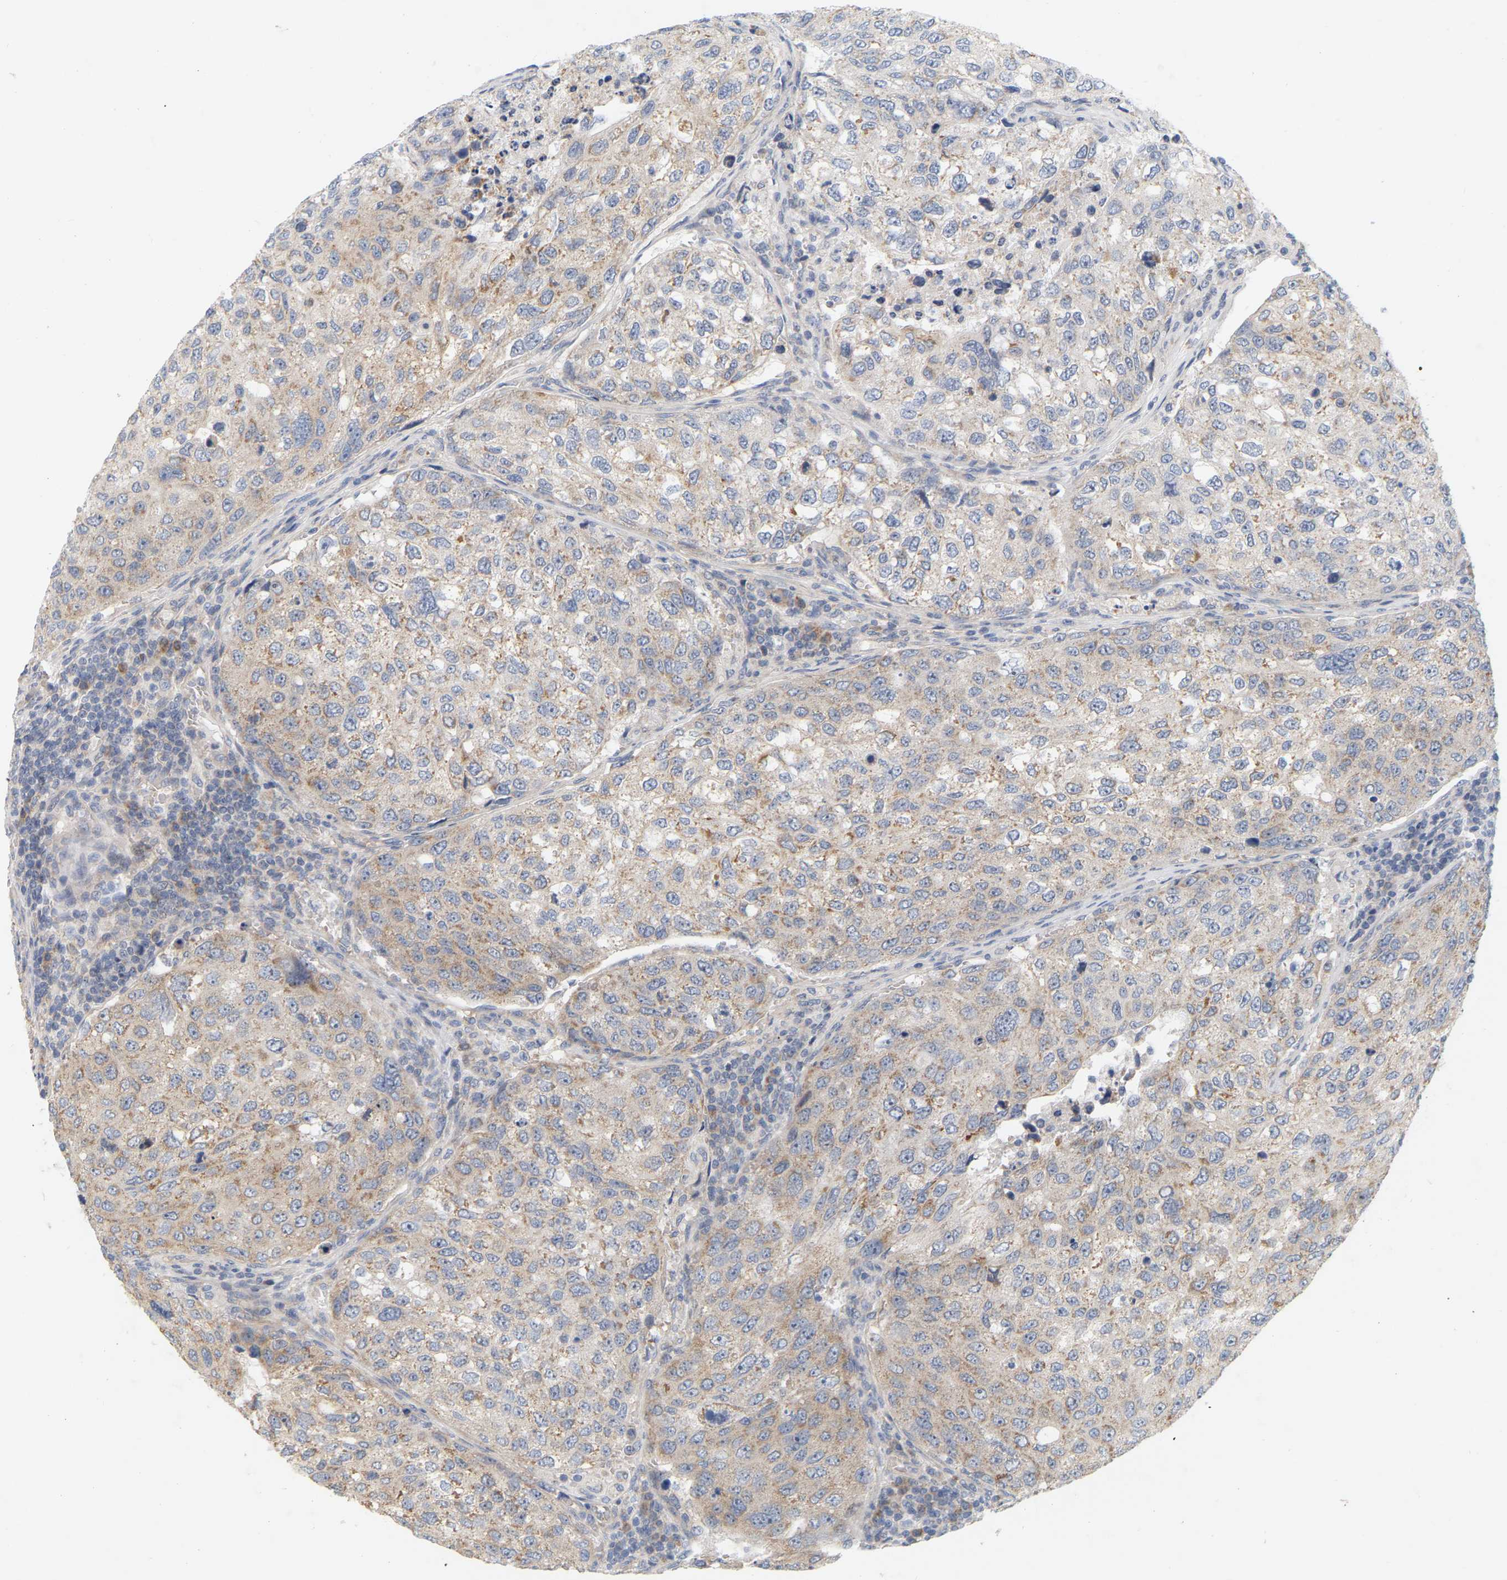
{"staining": {"intensity": "moderate", "quantity": "25%-75%", "location": "cytoplasmic/membranous"}, "tissue": "urothelial cancer", "cell_type": "Tumor cells", "image_type": "cancer", "snomed": [{"axis": "morphology", "description": "Urothelial carcinoma, High grade"}, {"axis": "topography", "description": "Lymph node"}, {"axis": "topography", "description": "Urinary bladder"}], "caption": "Moderate cytoplasmic/membranous expression is appreciated in approximately 25%-75% of tumor cells in urothelial carcinoma (high-grade).", "gene": "MINDY4", "patient": {"sex": "male", "age": 51}}